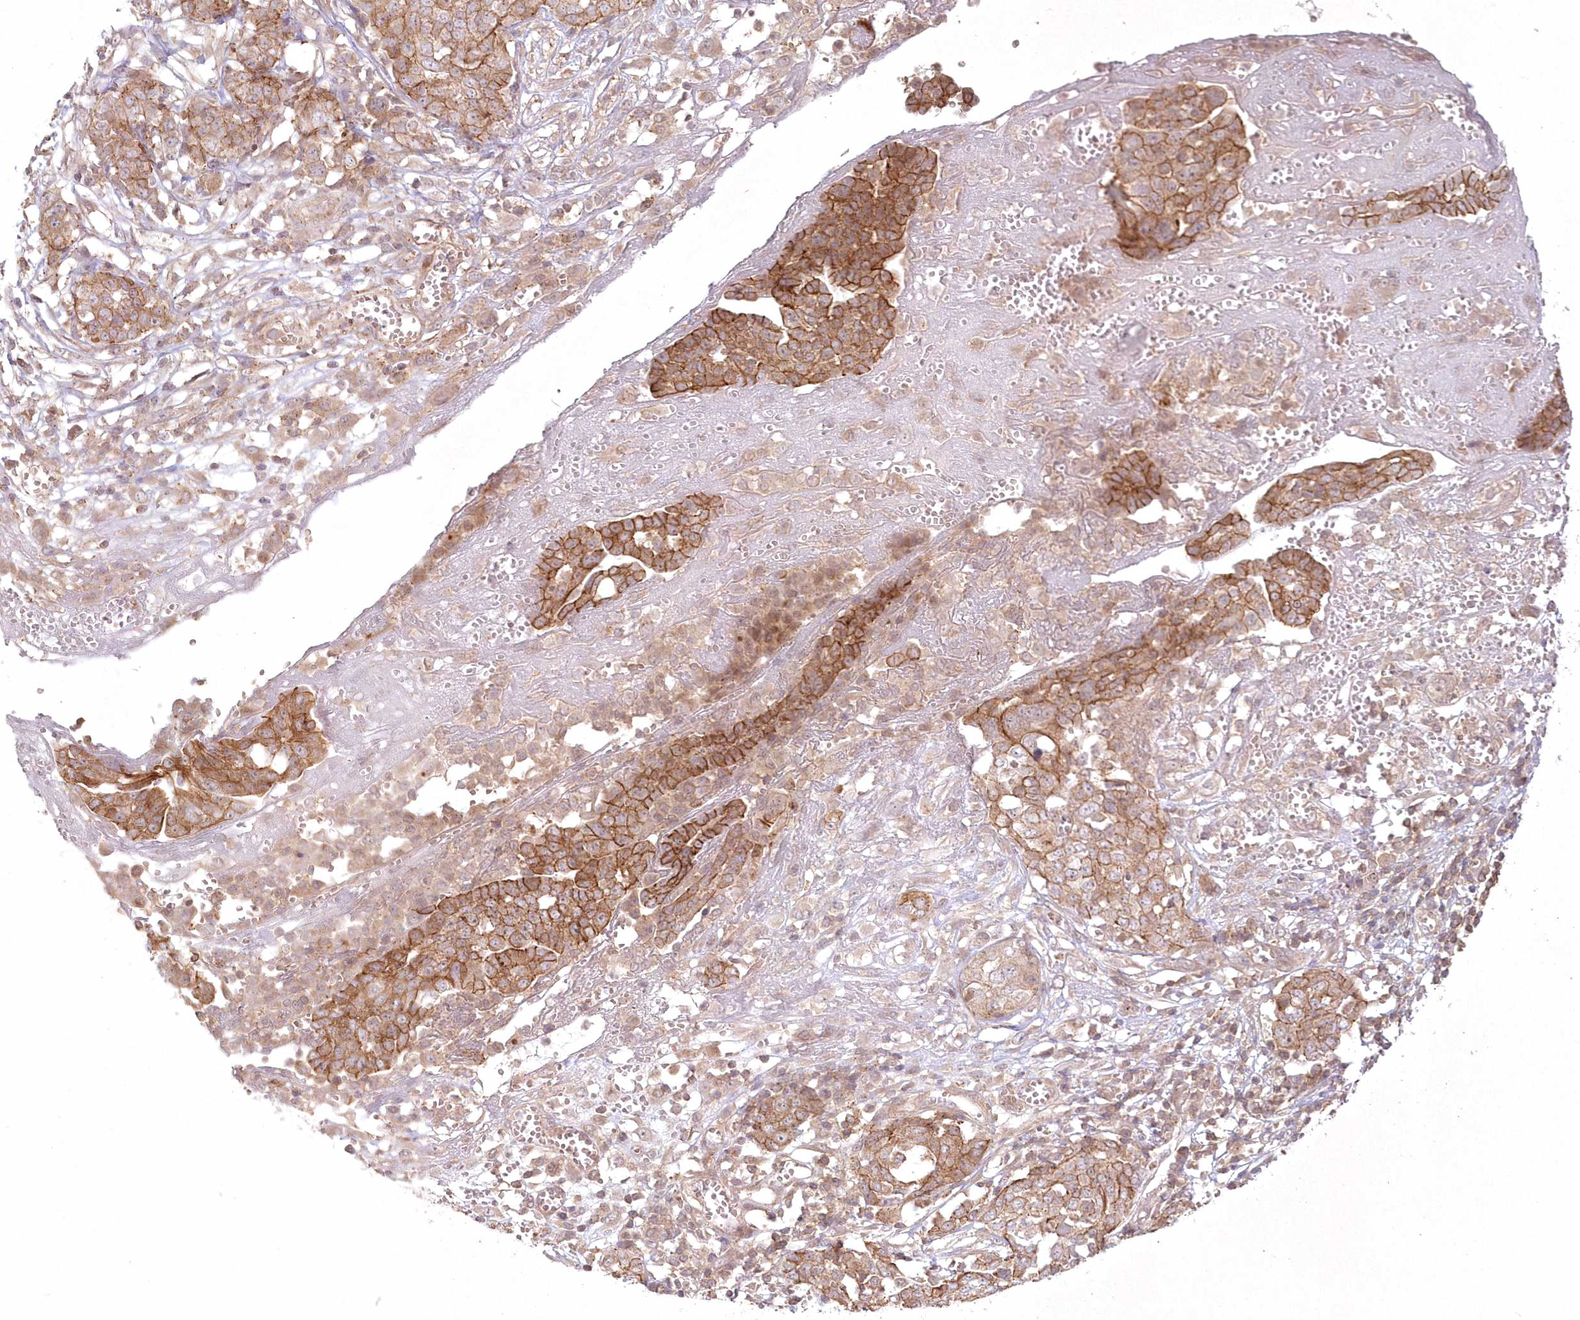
{"staining": {"intensity": "strong", "quantity": ">75%", "location": "cytoplasmic/membranous"}, "tissue": "ovarian cancer", "cell_type": "Tumor cells", "image_type": "cancer", "snomed": [{"axis": "morphology", "description": "Cystadenocarcinoma, serous, NOS"}, {"axis": "topography", "description": "Soft tissue"}, {"axis": "topography", "description": "Ovary"}], "caption": "Ovarian cancer (serous cystadenocarcinoma) stained for a protein demonstrates strong cytoplasmic/membranous positivity in tumor cells.", "gene": "TOGARAM2", "patient": {"sex": "female", "age": 57}}